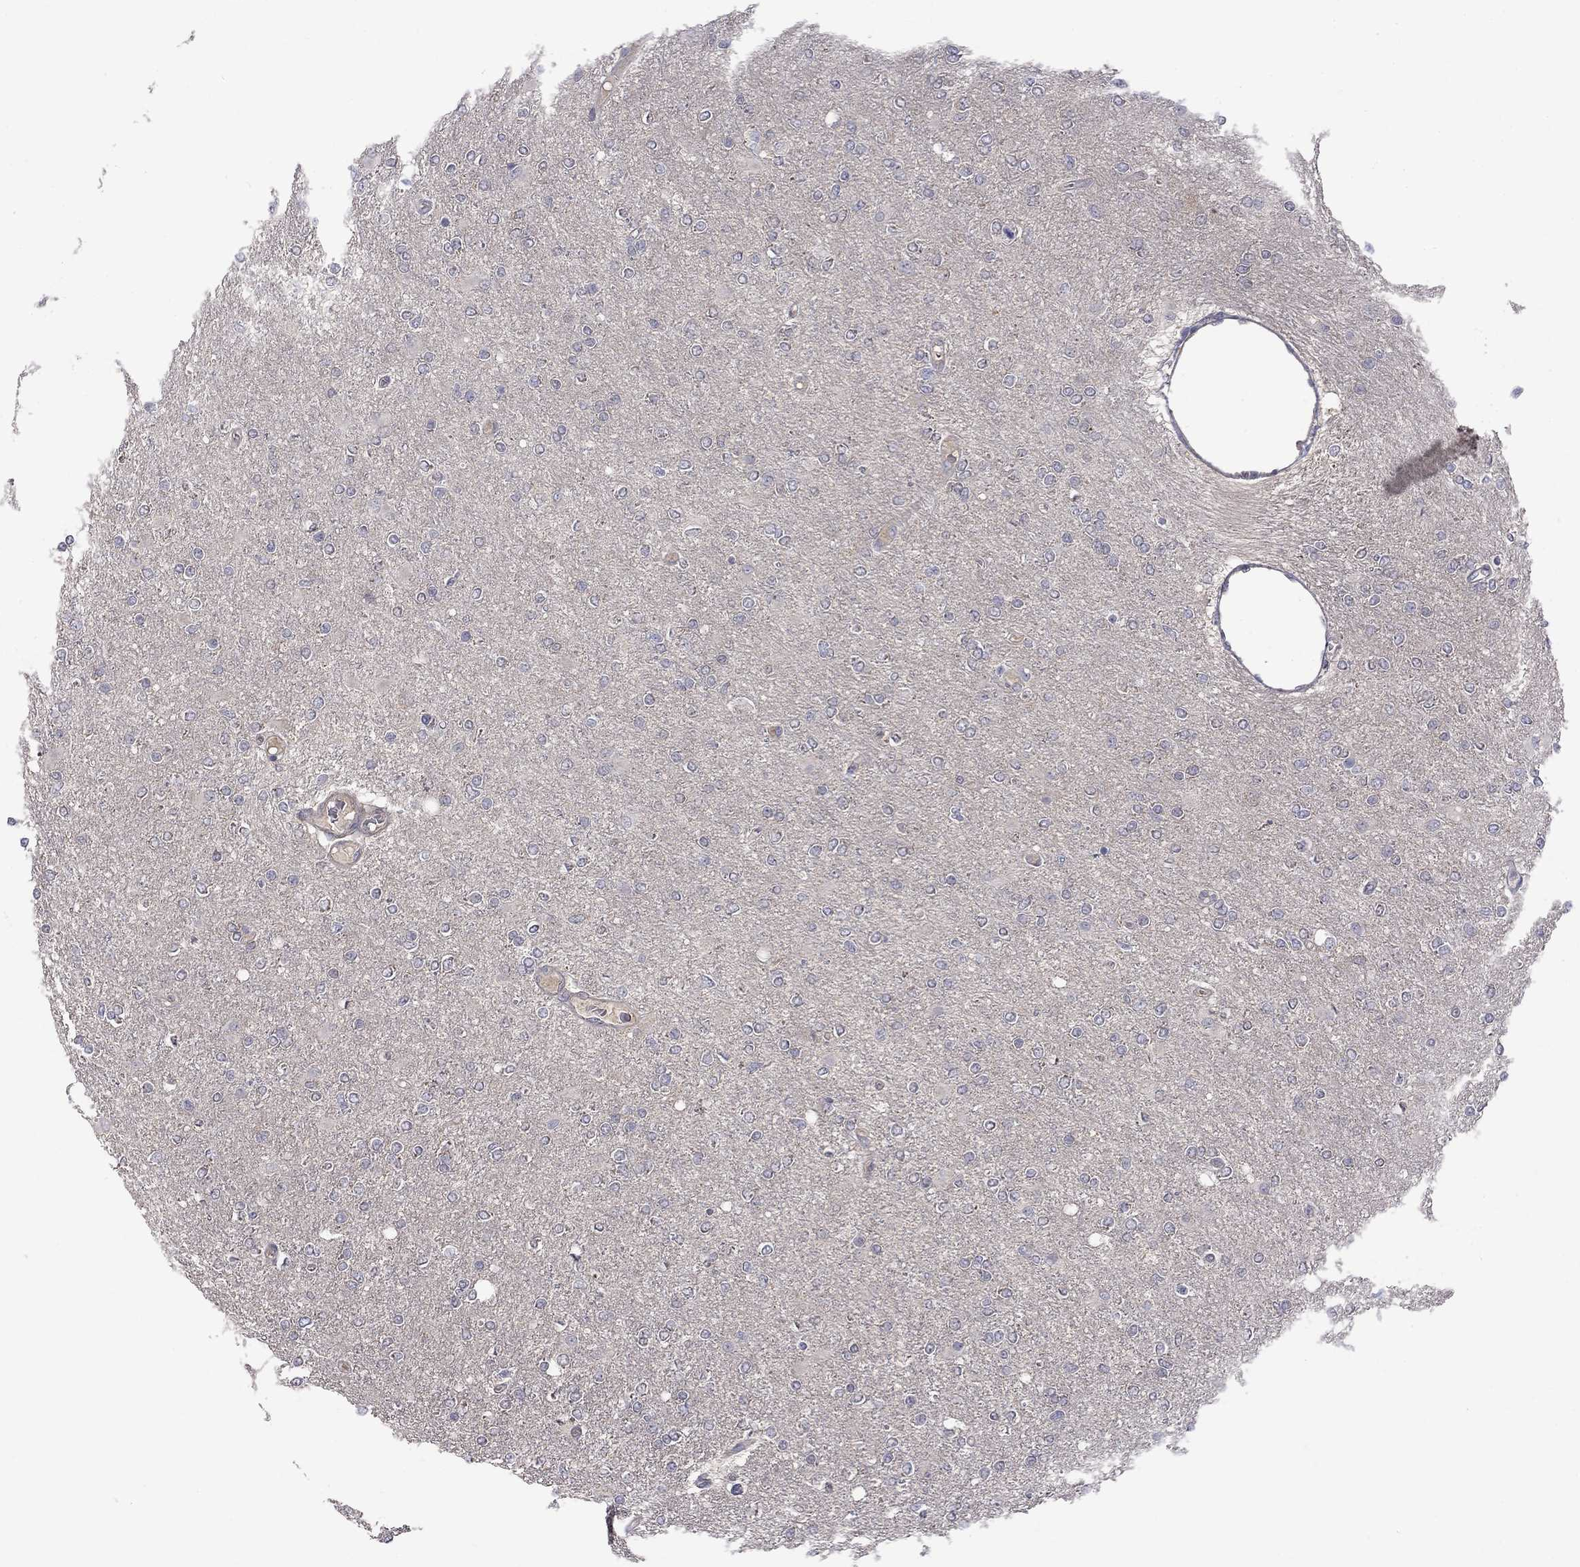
{"staining": {"intensity": "negative", "quantity": "none", "location": "none"}, "tissue": "glioma", "cell_type": "Tumor cells", "image_type": "cancer", "snomed": [{"axis": "morphology", "description": "Glioma, malignant, High grade"}, {"axis": "topography", "description": "Cerebral cortex"}], "caption": "DAB immunohistochemical staining of human malignant glioma (high-grade) demonstrates no significant staining in tumor cells.", "gene": "SLC39A14", "patient": {"sex": "male", "age": 70}}